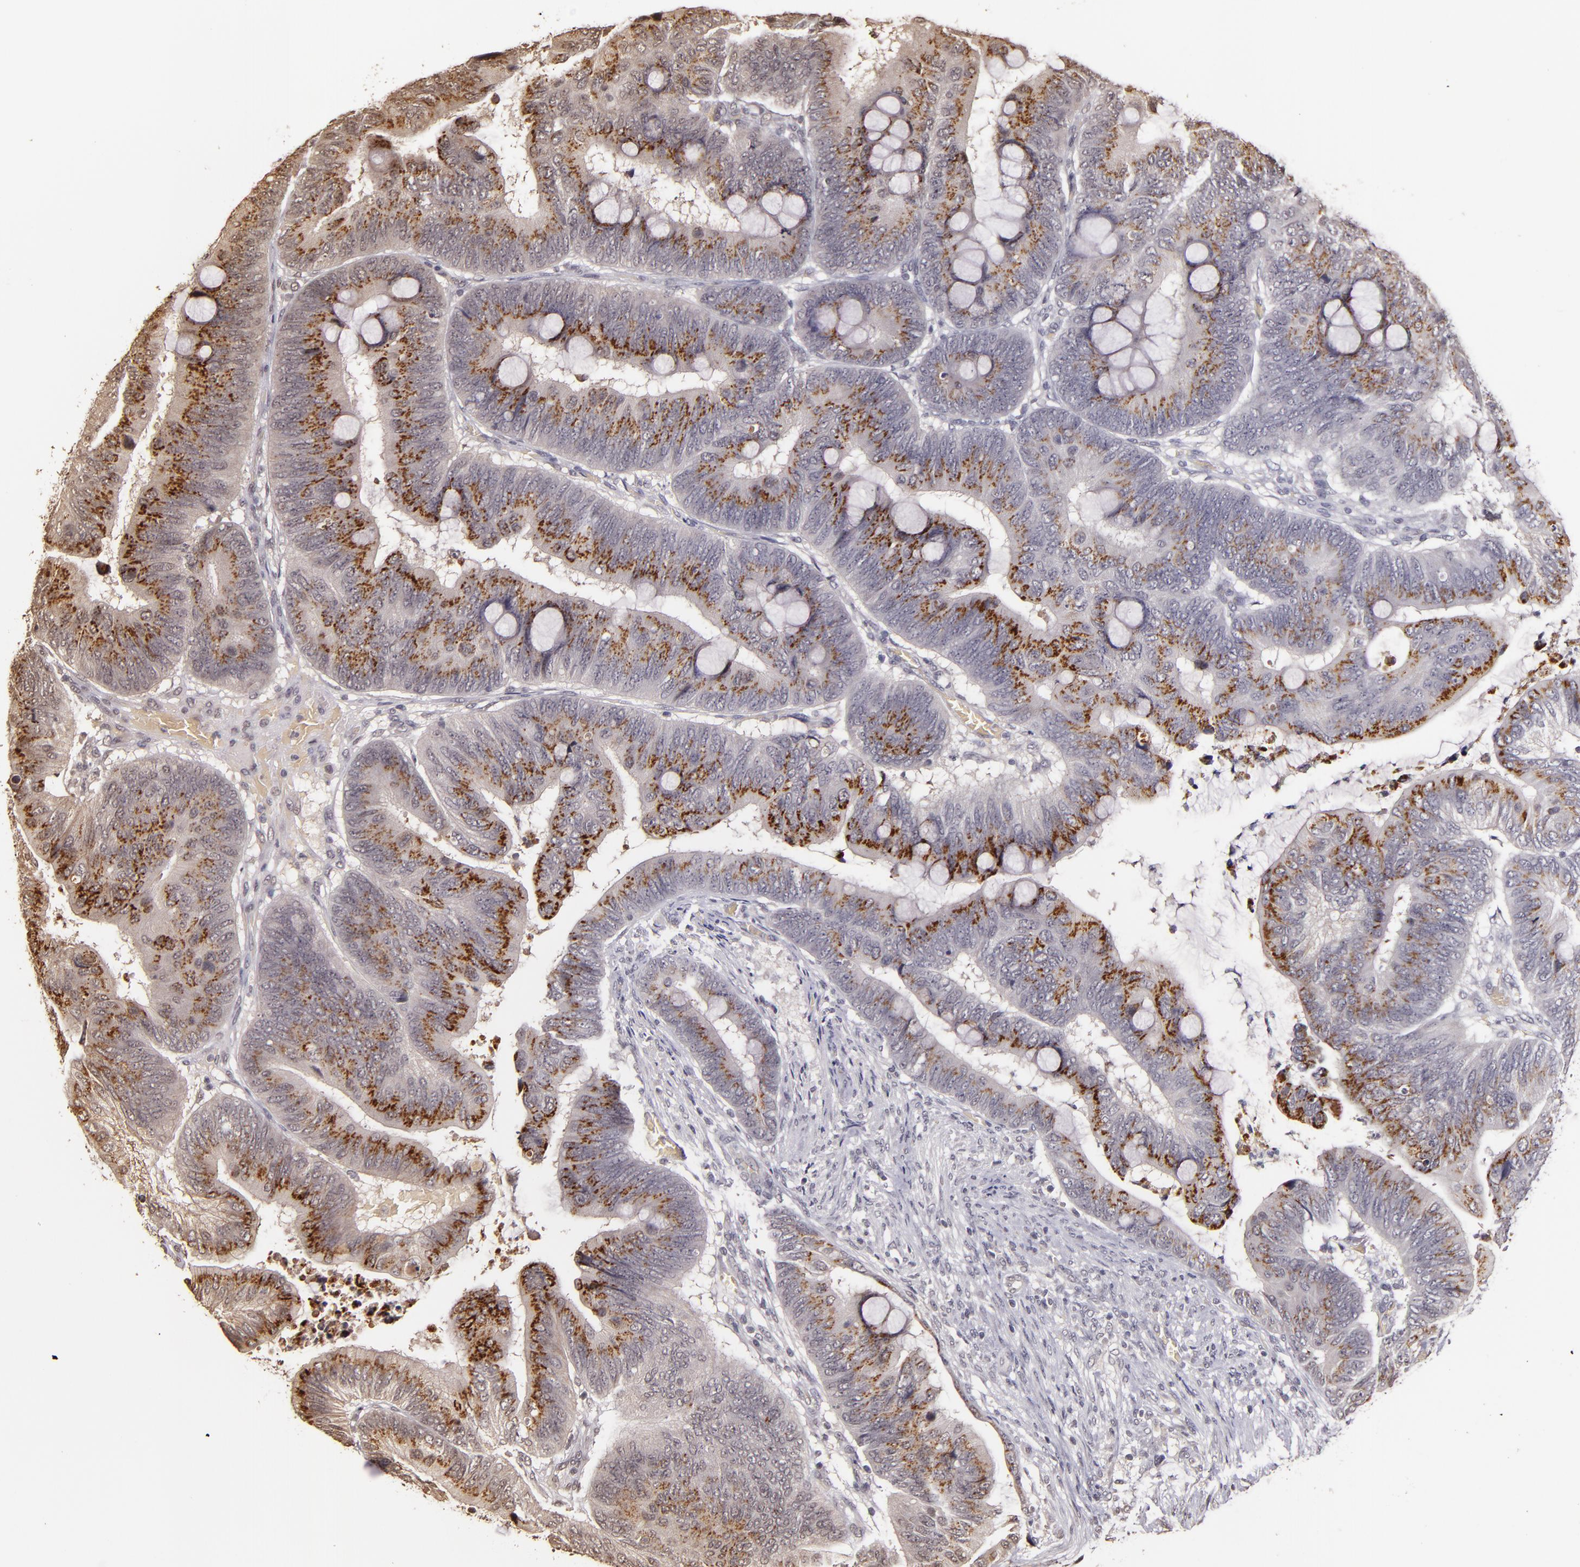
{"staining": {"intensity": "moderate", "quantity": ">75%", "location": "cytoplasmic/membranous,nuclear"}, "tissue": "colorectal cancer", "cell_type": "Tumor cells", "image_type": "cancer", "snomed": [{"axis": "morphology", "description": "Normal tissue, NOS"}, {"axis": "morphology", "description": "Adenocarcinoma, NOS"}, {"axis": "topography", "description": "Rectum"}], "caption": "The immunohistochemical stain highlights moderate cytoplasmic/membranous and nuclear positivity in tumor cells of colorectal adenocarcinoma tissue.", "gene": "CUL1", "patient": {"sex": "male", "age": 92}}